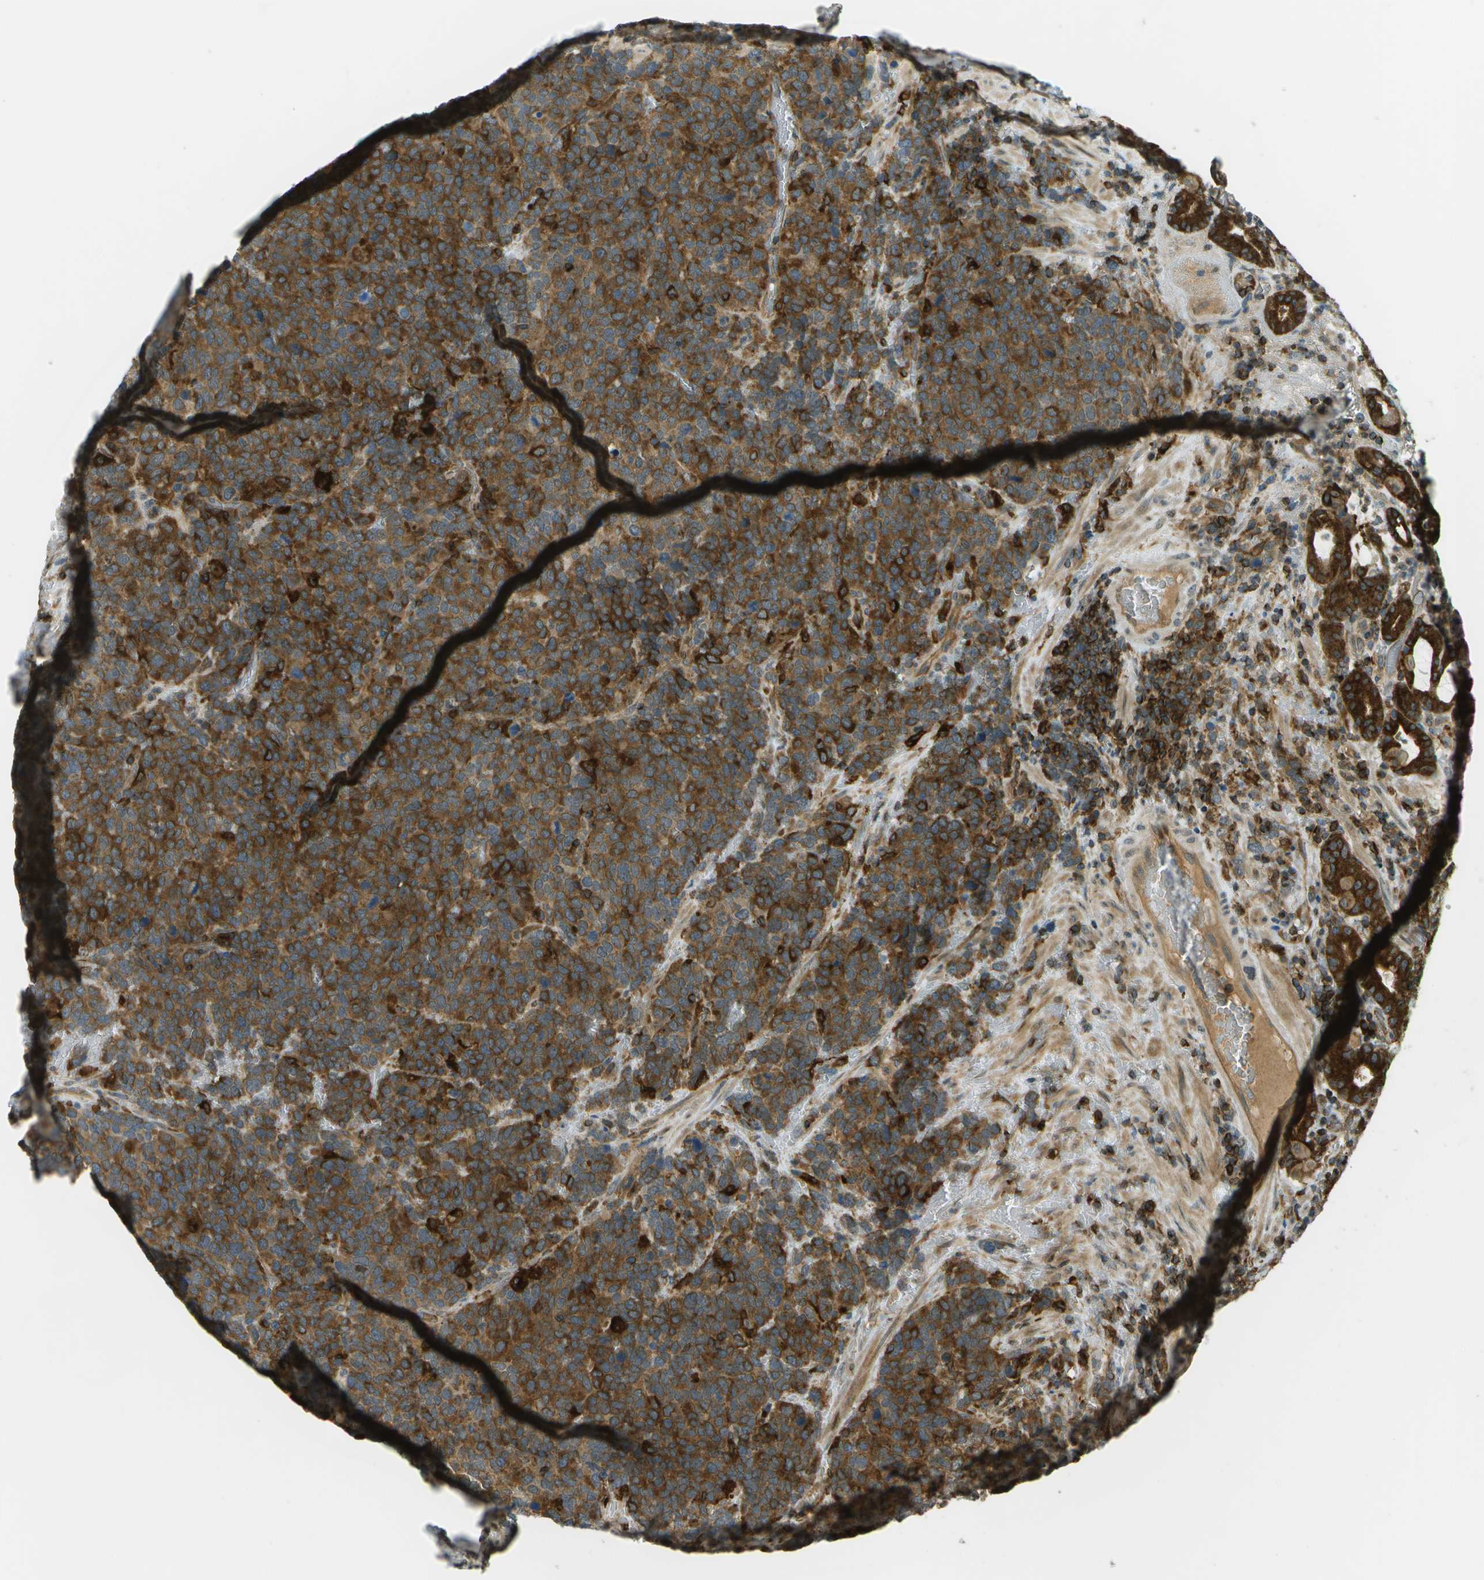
{"staining": {"intensity": "strong", "quantity": "25%-75%", "location": "cytoplasmic/membranous"}, "tissue": "stomach", "cell_type": "Glandular cells", "image_type": "normal", "snomed": [{"axis": "morphology", "description": "Normal tissue, NOS"}, {"axis": "morphology", "description": "Carcinoid, malignant, NOS"}, {"axis": "topography", "description": "Stomach, upper"}], "caption": "Brown immunohistochemical staining in unremarkable human stomach exhibits strong cytoplasmic/membranous expression in about 25%-75% of glandular cells.", "gene": "TMTC1", "patient": {"sex": "male", "age": 39}}